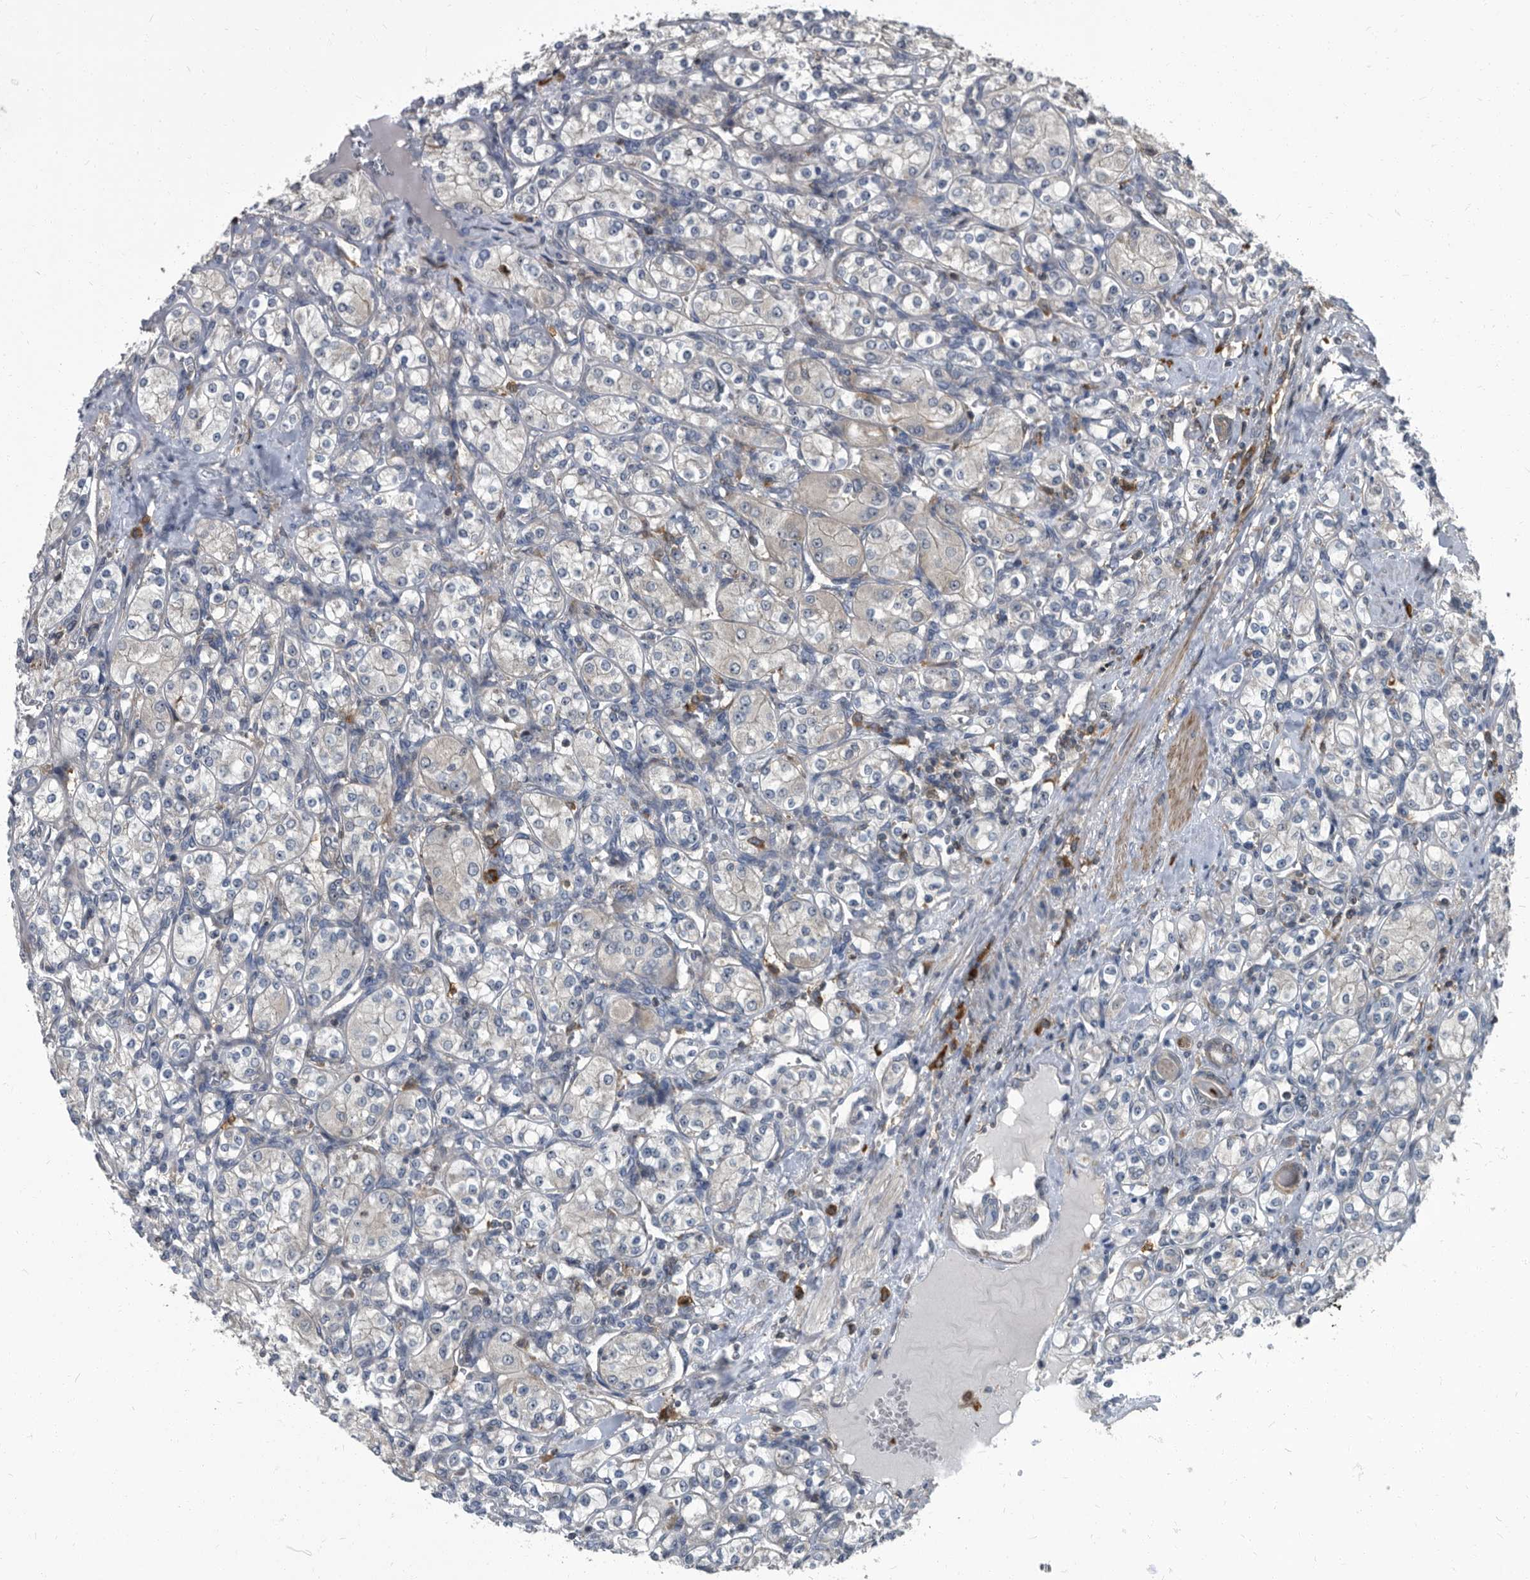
{"staining": {"intensity": "negative", "quantity": "none", "location": "none"}, "tissue": "renal cancer", "cell_type": "Tumor cells", "image_type": "cancer", "snomed": [{"axis": "morphology", "description": "Adenocarcinoma, NOS"}, {"axis": "topography", "description": "Kidney"}], "caption": "Immunohistochemical staining of renal cancer (adenocarcinoma) exhibits no significant positivity in tumor cells.", "gene": "CDV3", "patient": {"sex": "male", "age": 77}}